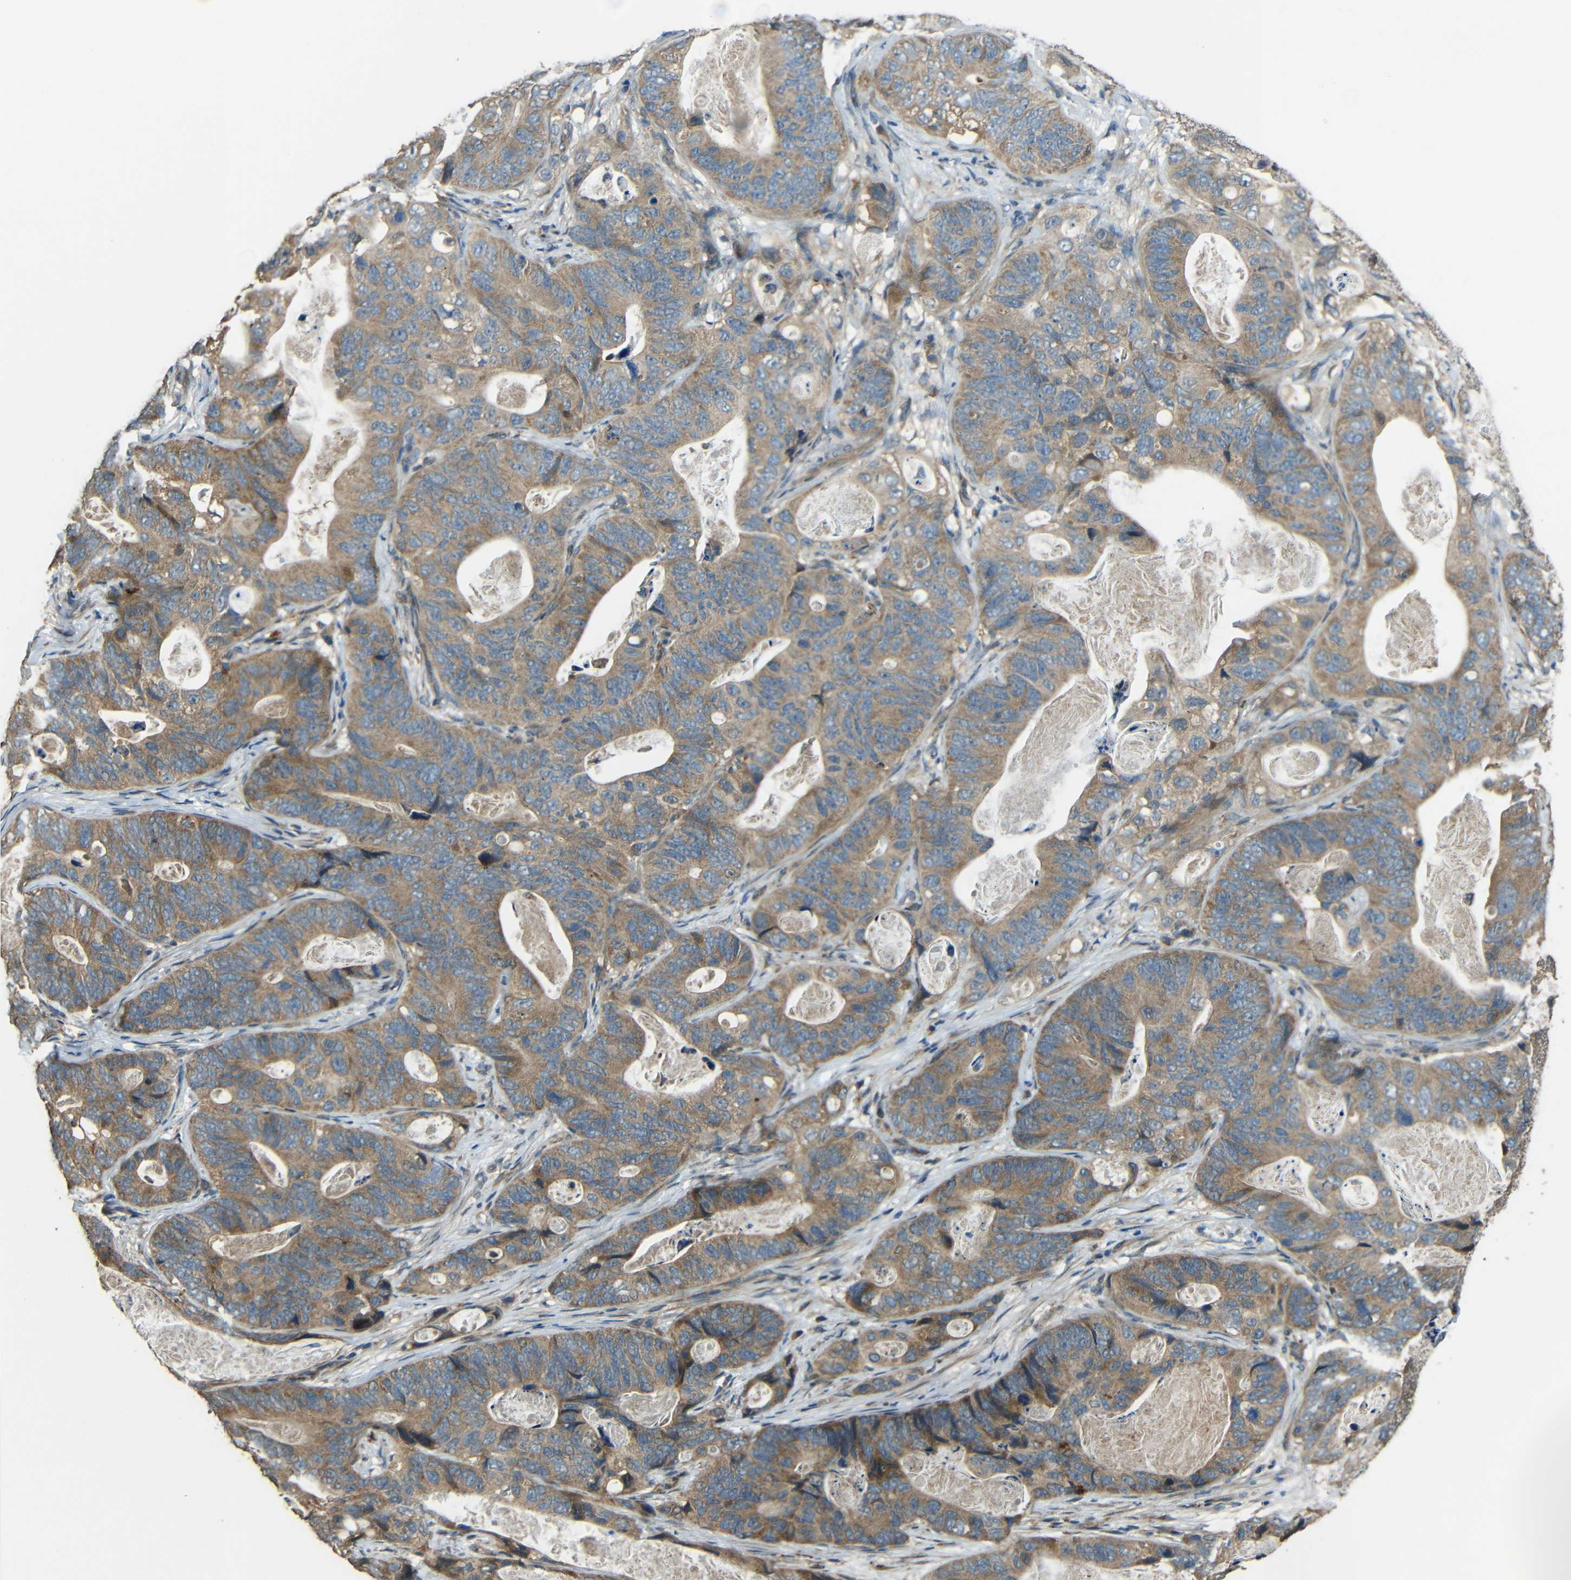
{"staining": {"intensity": "moderate", "quantity": ">75%", "location": "cytoplasmic/membranous"}, "tissue": "stomach cancer", "cell_type": "Tumor cells", "image_type": "cancer", "snomed": [{"axis": "morphology", "description": "Adenocarcinoma, NOS"}, {"axis": "topography", "description": "Stomach"}], "caption": "Tumor cells display medium levels of moderate cytoplasmic/membranous positivity in about >75% of cells in human stomach cancer.", "gene": "ACACA", "patient": {"sex": "female", "age": 89}}